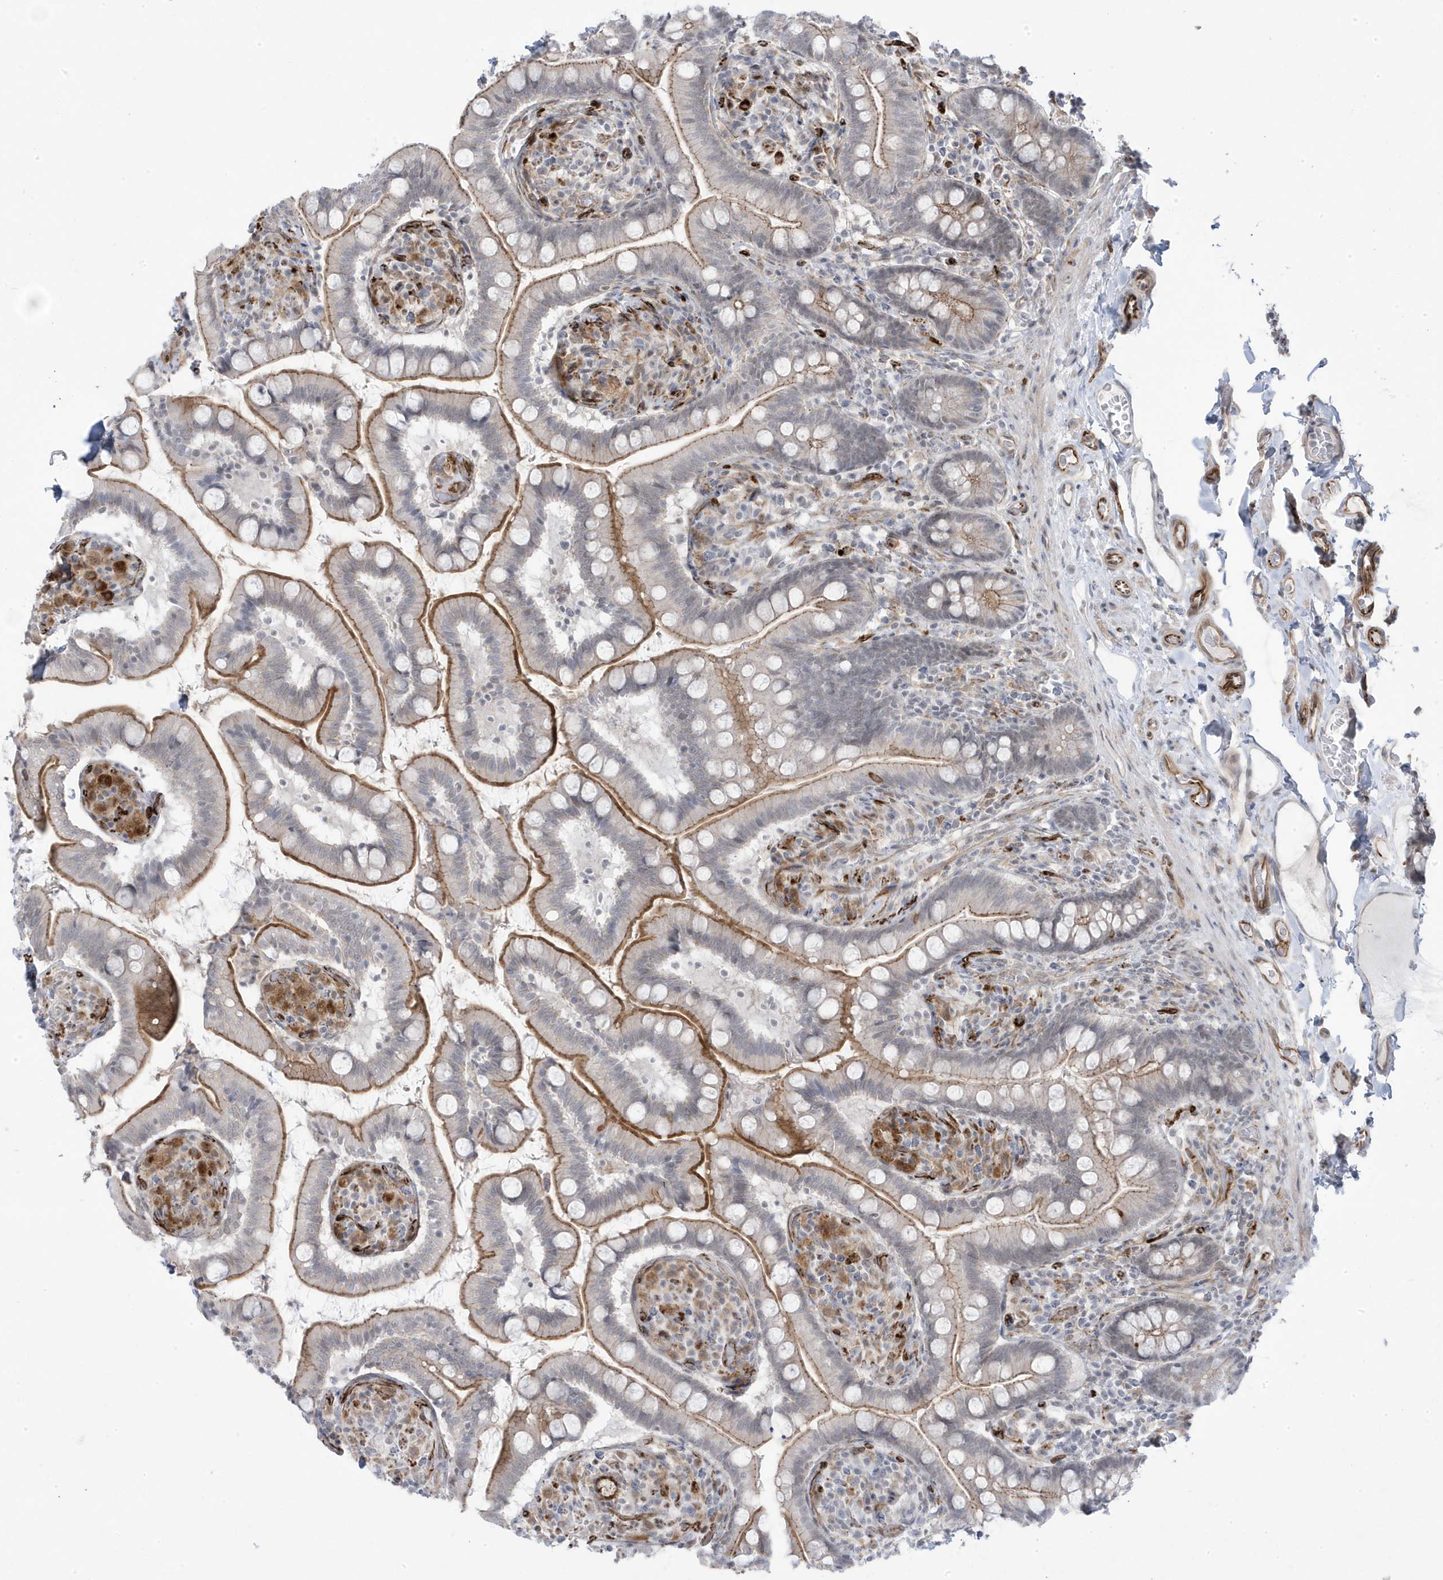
{"staining": {"intensity": "strong", "quantity": "25%-75%", "location": "cytoplasmic/membranous"}, "tissue": "small intestine", "cell_type": "Glandular cells", "image_type": "normal", "snomed": [{"axis": "morphology", "description": "Normal tissue, NOS"}, {"axis": "topography", "description": "Small intestine"}], "caption": "Immunohistochemical staining of benign human small intestine exhibits high levels of strong cytoplasmic/membranous expression in approximately 25%-75% of glandular cells.", "gene": "ADAMTSL3", "patient": {"sex": "female", "age": 64}}